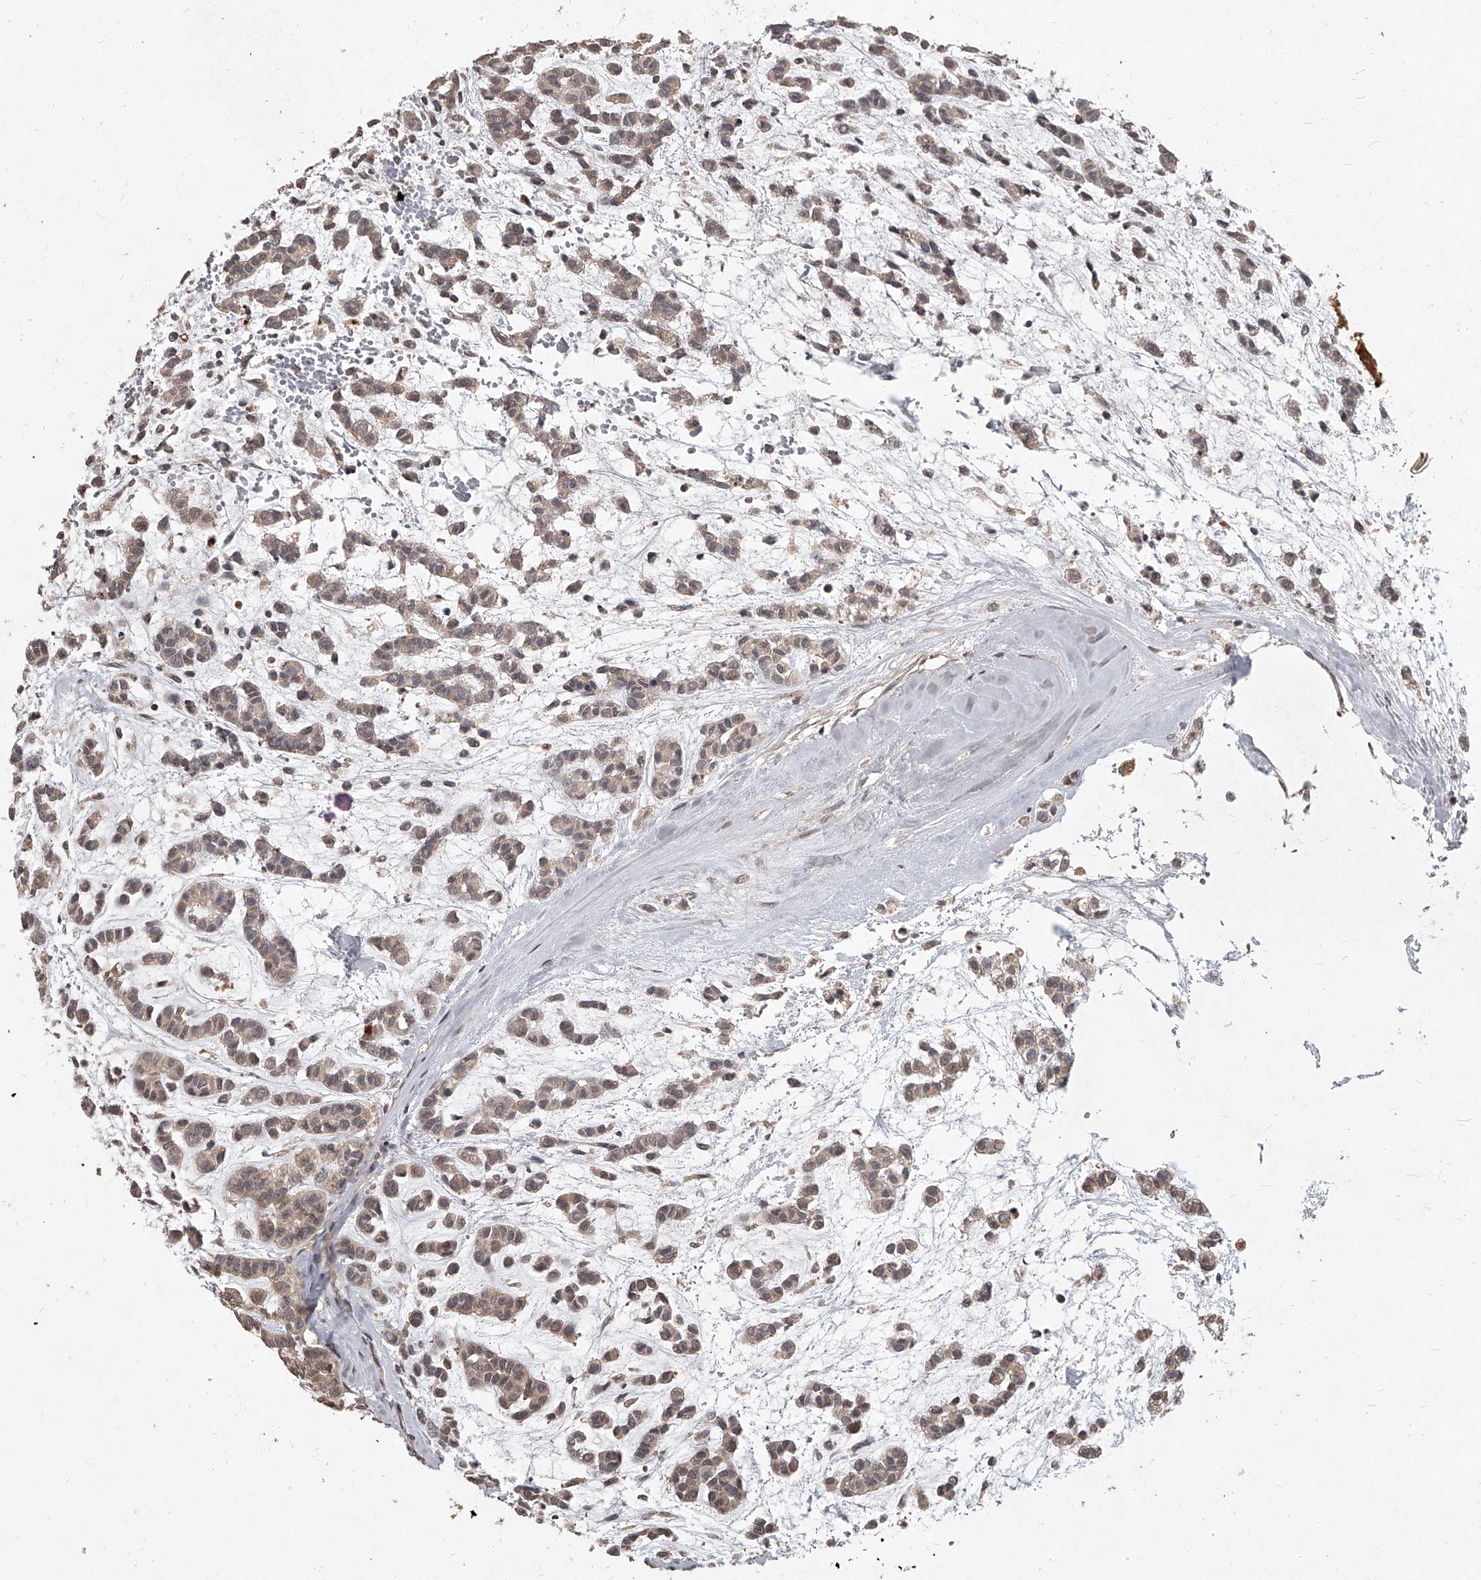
{"staining": {"intensity": "weak", "quantity": ">75%", "location": "cytoplasmic/membranous,nuclear"}, "tissue": "head and neck cancer", "cell_type": "Tumor cells", "image_type": "cancer", "snomed": [{"axis": "morphology", "description": "Adenocarcinoma, NOS"}, {"axis": "morphology", "description": "Adenoma, NOS"}, {"axis": "topography", "description": "Head-Neck"}], "caption": "Protein expression analysis of head and neck cancer (adenocarcinoma) displays weak cytoplasmic/membranous and nuclear expression in approximately >75% of tumor cells. (IHC, brightfield microscopy, high magnification).", "gene": "SLC37A1", "patient": {"sex": "female", "age": 55}}